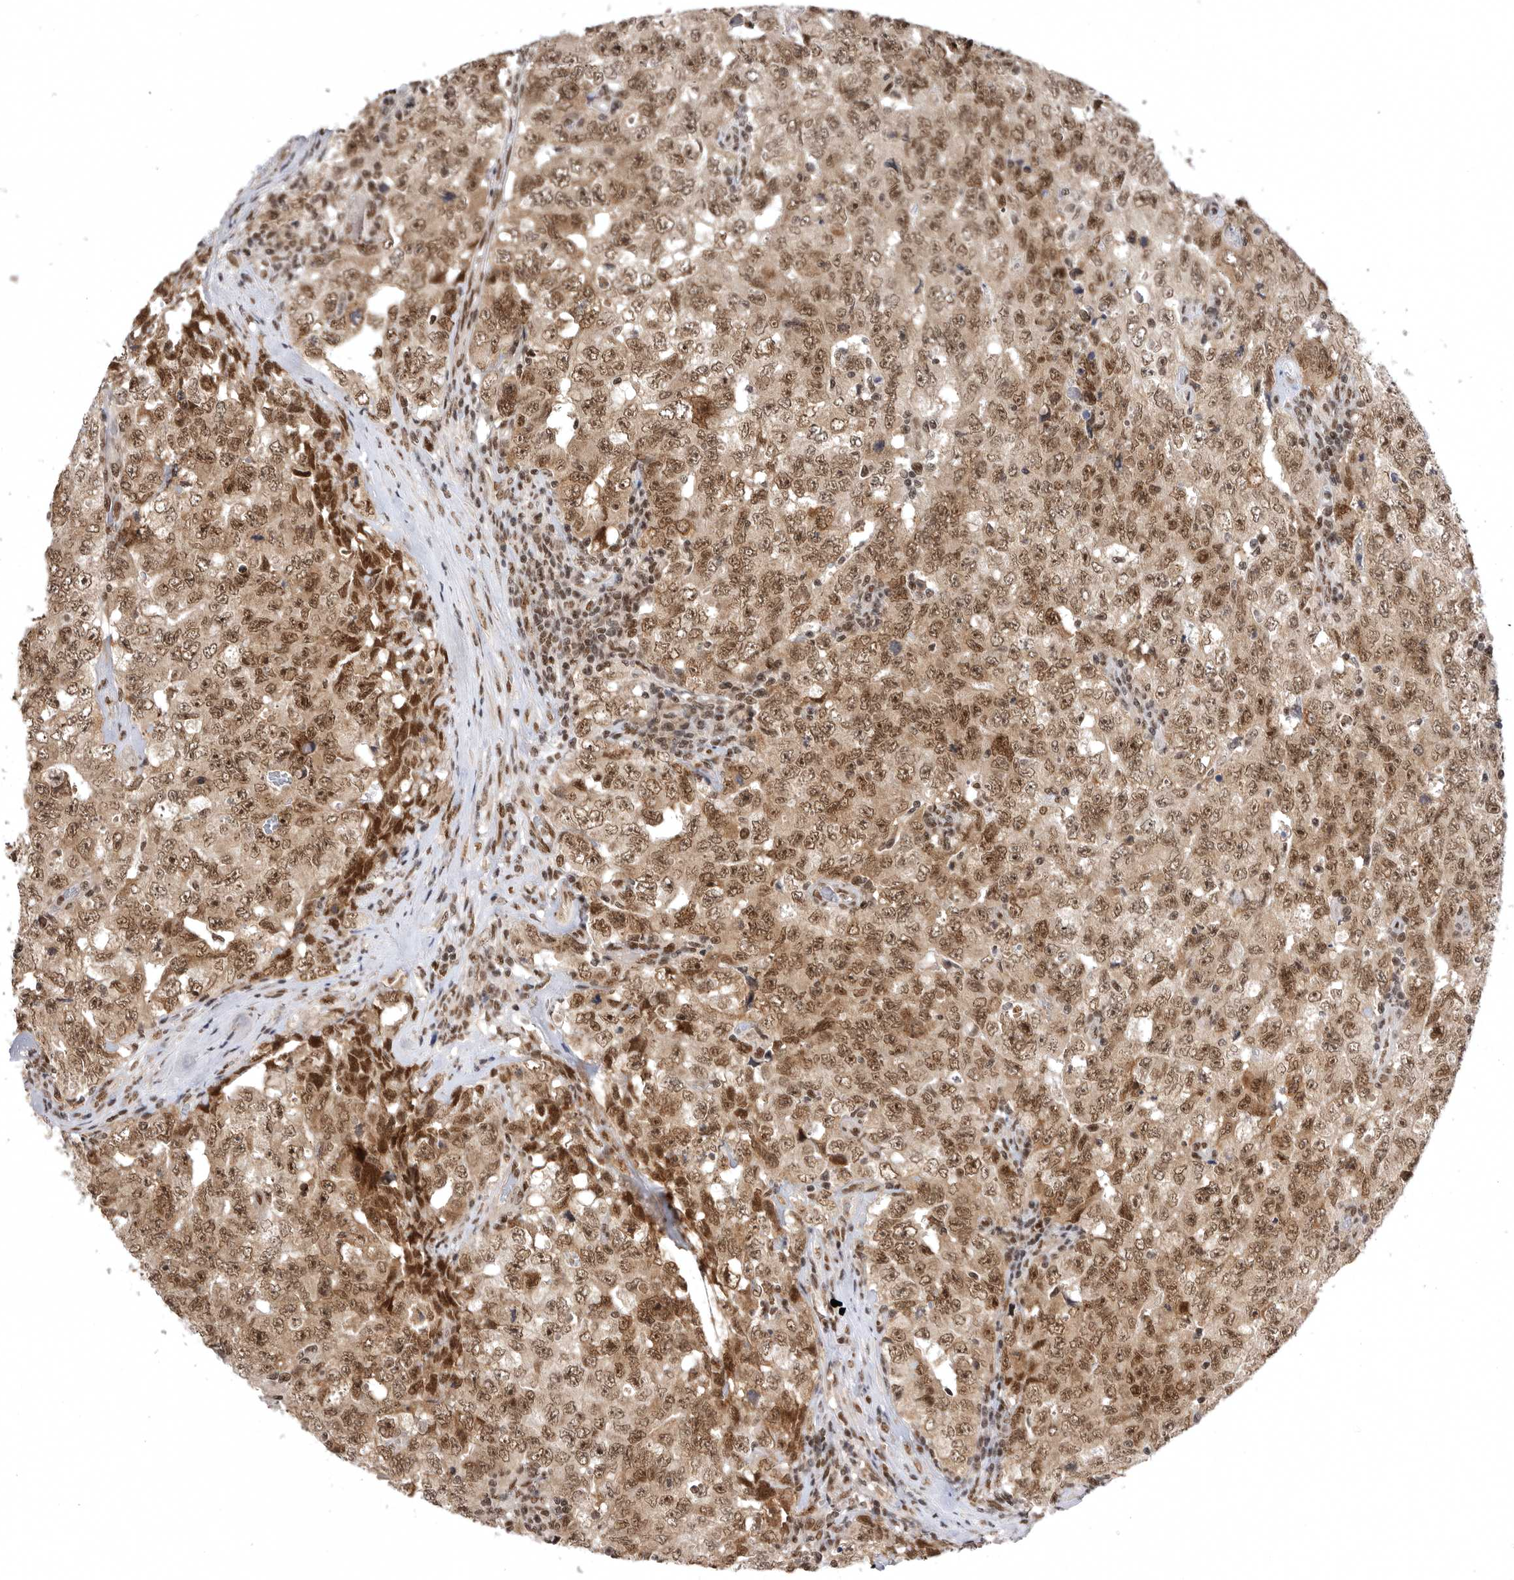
{"staining": {"intensity": "moderate", "quantity": ">75%", "location": "cytoplasmic/membranous,nuclear"}, "tissue": "testis cancer", "cell_type": "Tumor cells", "image_type": "cancer", "snomed": [{"axis": "morphology", "description": "Carcinoma, Embryonal, NOS"}, {"axis": "topography", "description": "Testis"}], "caption": "Testis cancer stained for a protein exhibits moderate cytoplasmic/membranous and nuclear positivity in tumor cells.", "gene": "ZNF830", "patient": {"sex": "male", "age": 26}}